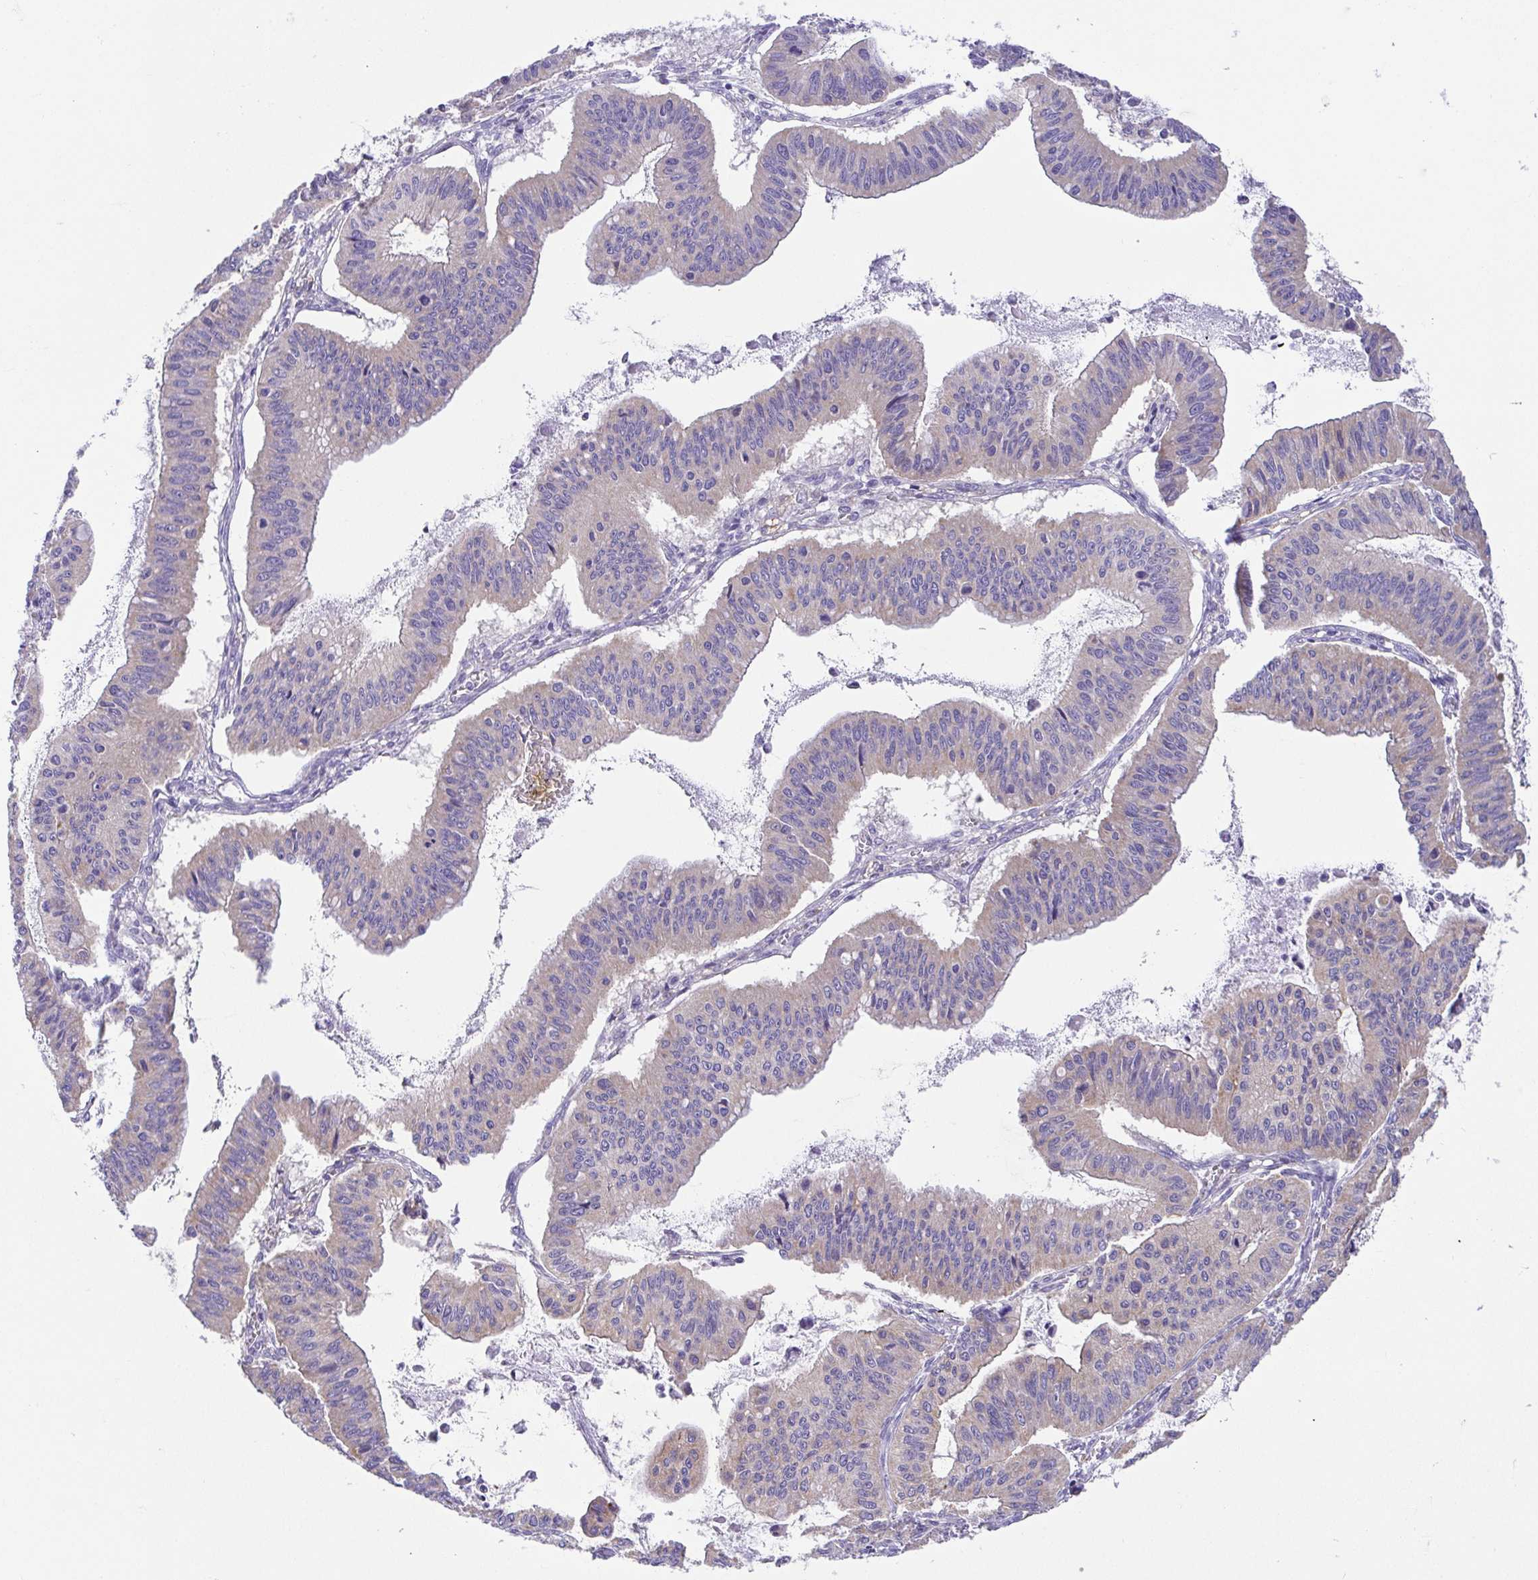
{"staining": {"intensity": "negative", "quantity": "none", "location": "none"}, "tissue": "ovarian cancer", "cell_type": "Tumor cells", "image_type": "cancer", "snomed": [{"axis": "morphology", "description": "Cystadenocarcinoma, mucinous, NOS"}, {"axis": "topography", "description": "Ovary"}], "caption": "Human ovarian cancer (mucinous cystadenocarcinoma) stained for a protein using immunohistochemistry (IHC) shows no expression in tumor cells.", "gene": "SLC13A1", "patient": {"sex": "female", "age": 72}}